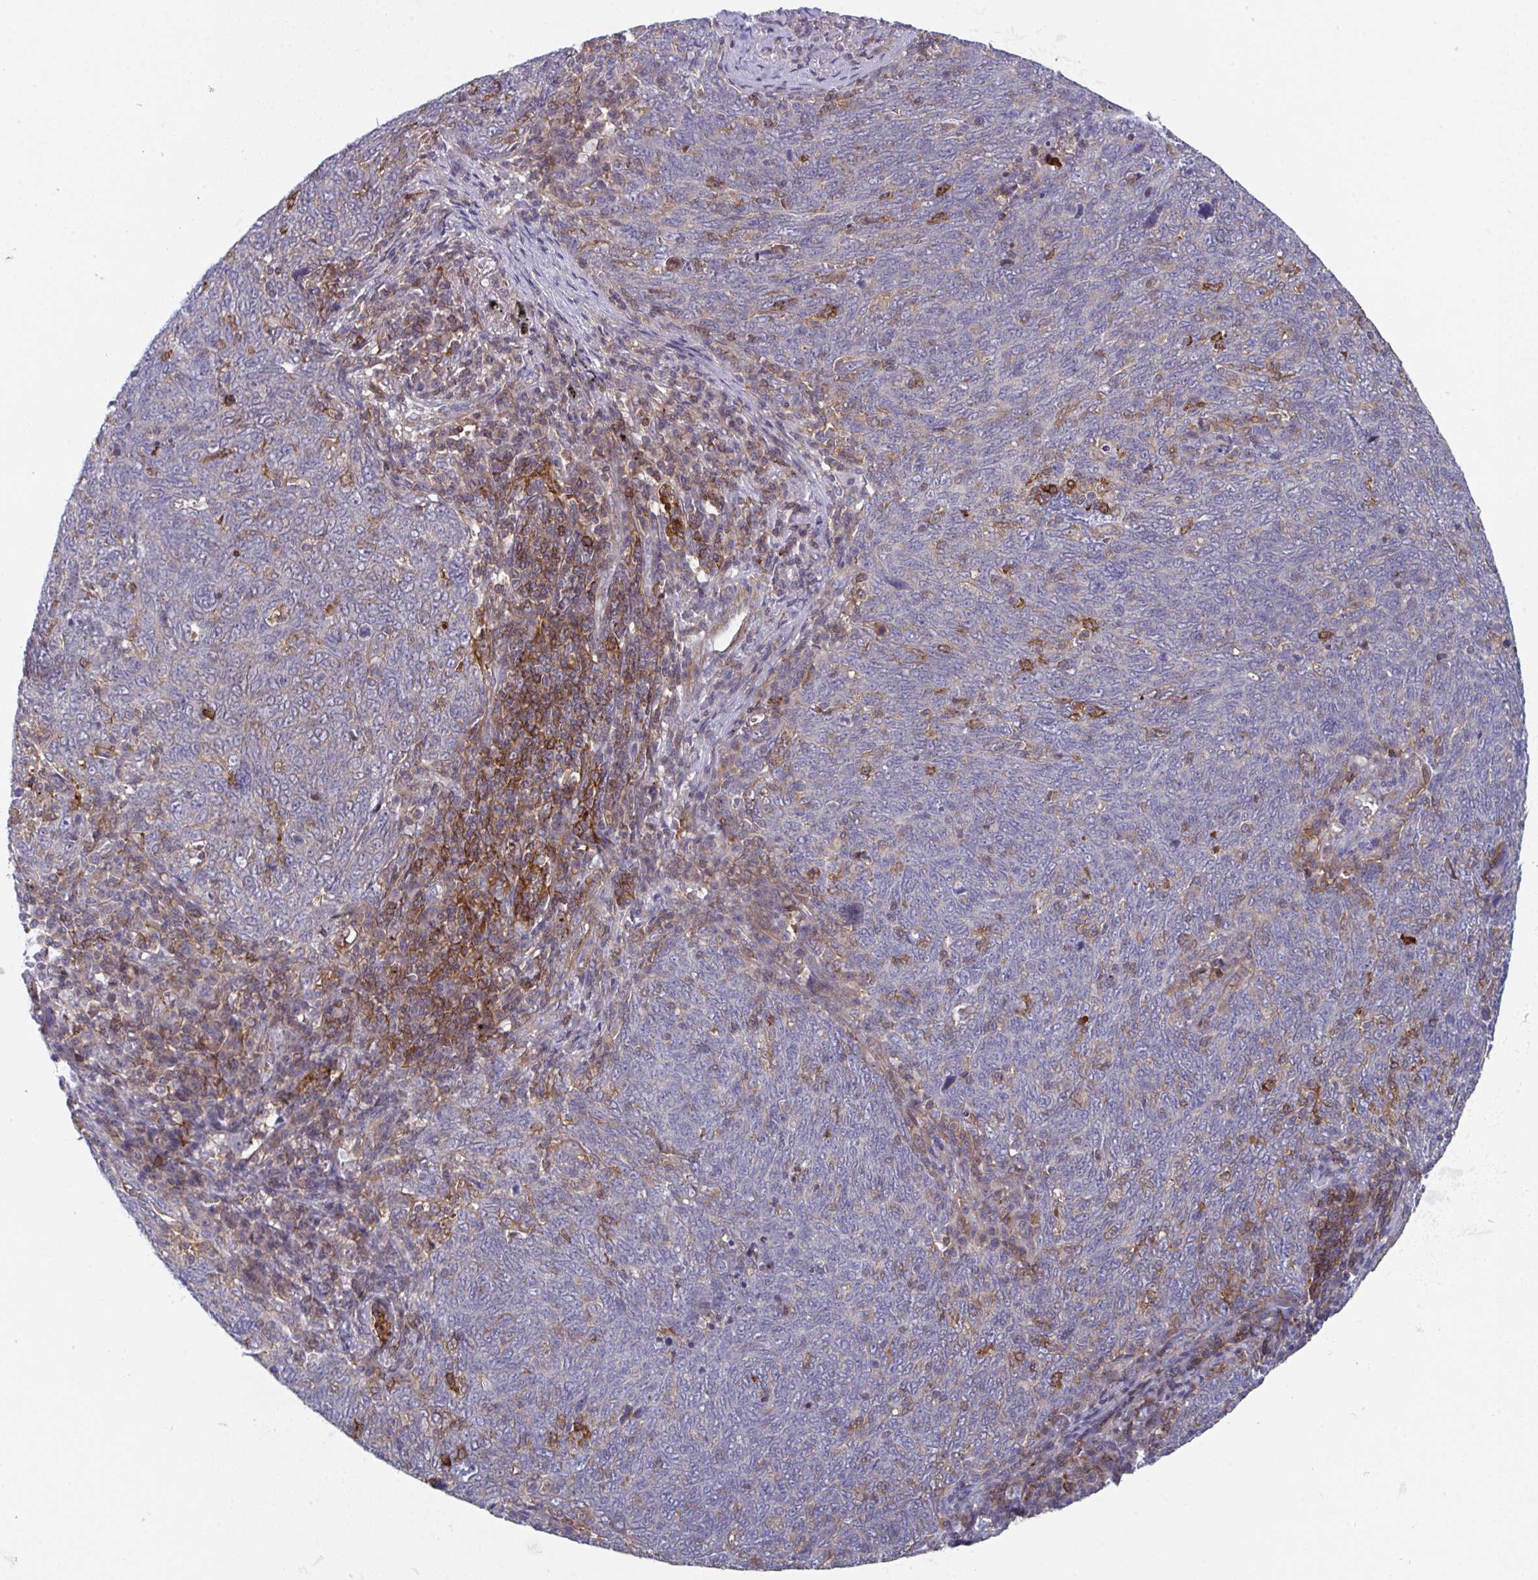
{"staining": {"intensity": "negative", "quantity": "none", "location": "none"}, "tissue": "lung cancer", "cell_type": "Tumor cells", "image_type": "cancer", "snomed": [{"axis": "morphology", "description": "Squamous cell carcinoma, NOS"}, {"axis": "topography", "description": "Lung"}], "caption": "DAB (3,3'-diaminobenzidine) immunohistochemical staining of human lung squamous cell carcinoma reveals no significant expression in tumor cells. (Brightfield microscopy of DAB (3,3'-diaminobenzidine) immunohistochemistry (IHC) at high magnification).", "gene": "DISP2", "patient": {"sex": "female", "age": 72}}